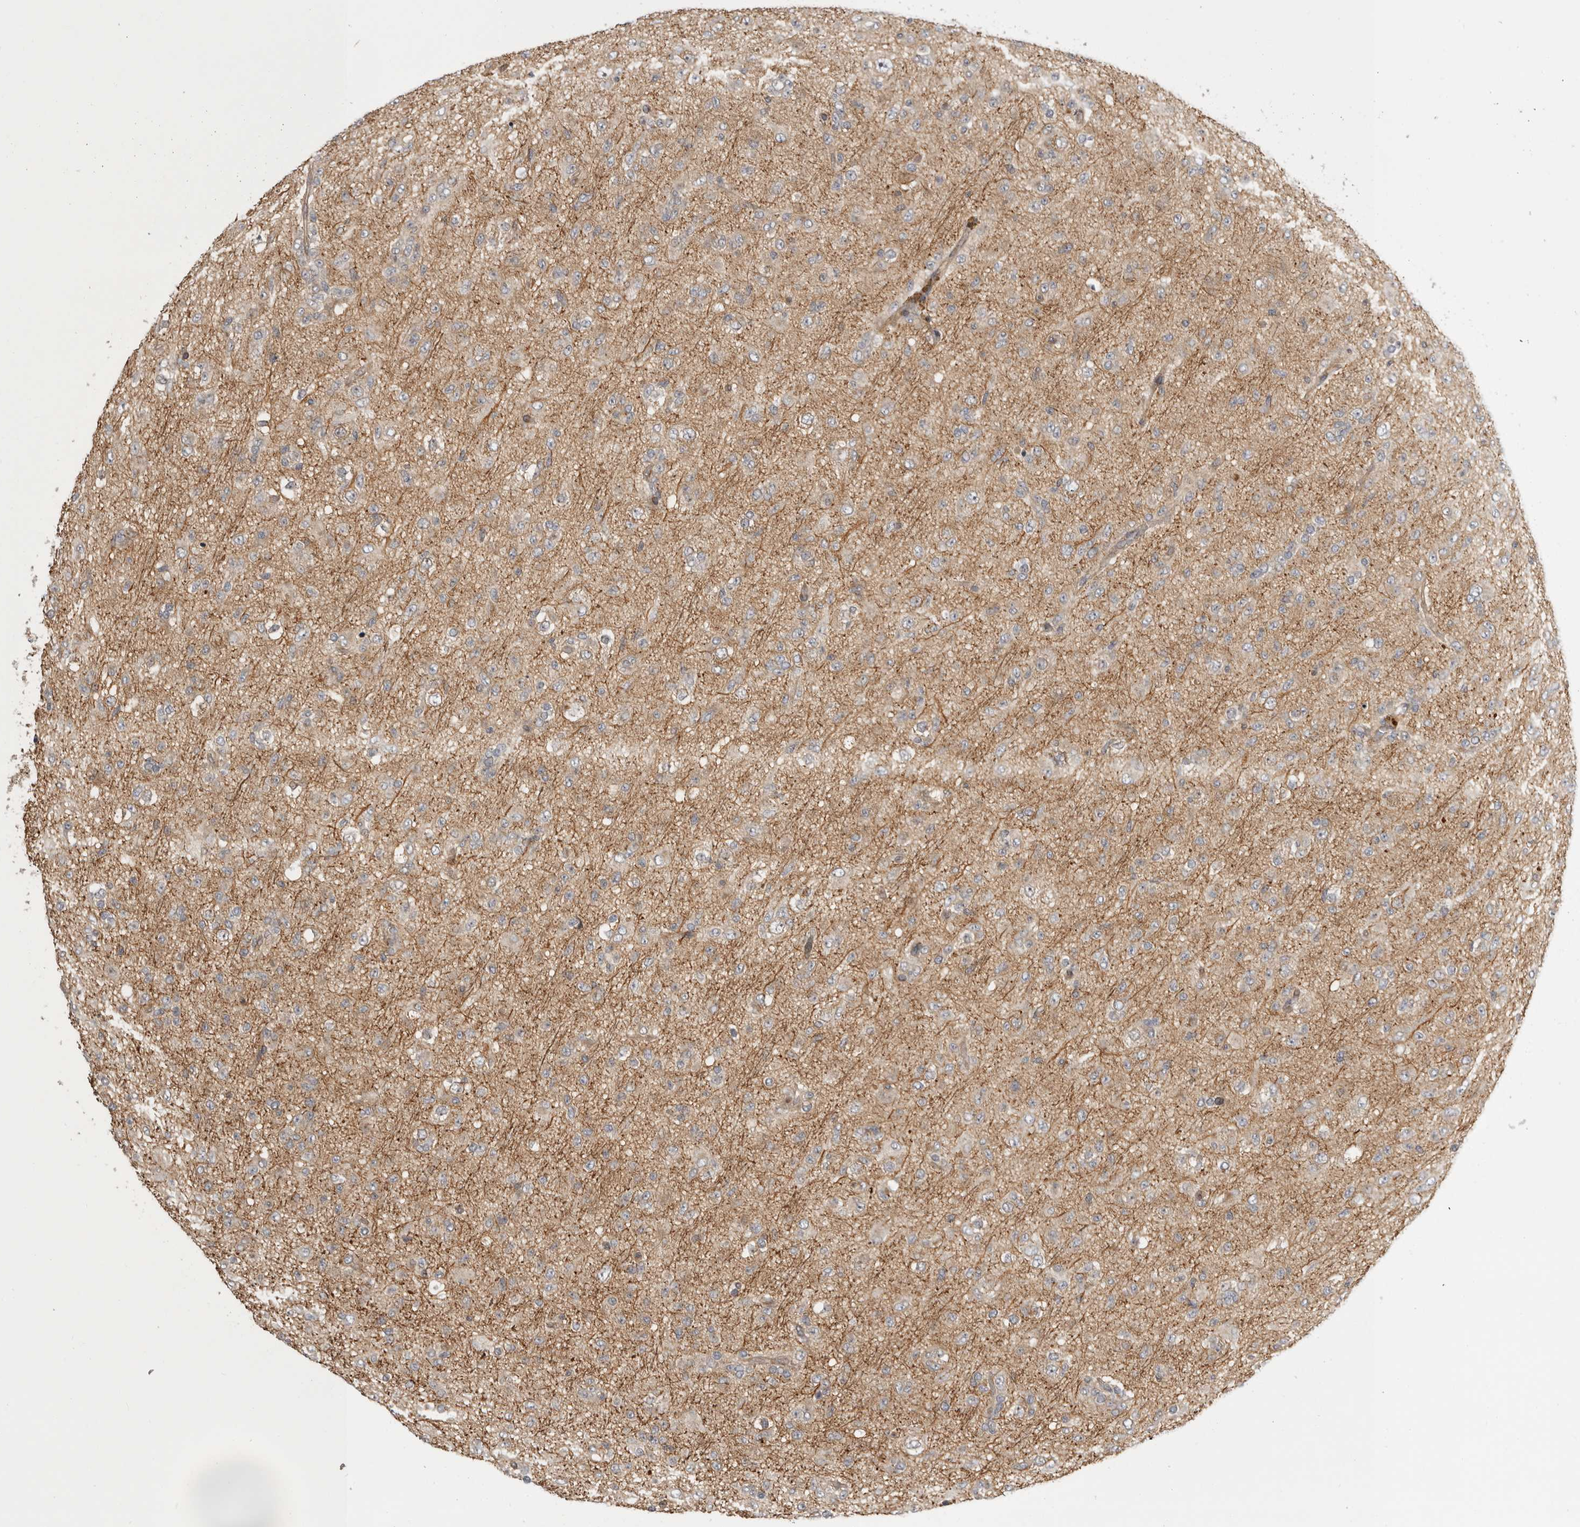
{"staining": {"intensity": "weak", "quantity": ">75%", "location": "cytoplasmic/membranous"}, "tissue": "glioma", "cell_type": "Tumor cells", "image_type": "cancer", "snomed": [{"axis": "morphology", "description": "Glioma, malignant, Low grade"}, {"axis": "topography", "description": "Brain"}], "caption": "Immunohistochemical staining of human malignant glioma (low-grade) exhibits low levels of weak cytoplasmic/membranous protein positivity in approximately >75% of tumor cells.", "gene": "CUEDC1", "patient": {"sex": "male", "age": 65}}